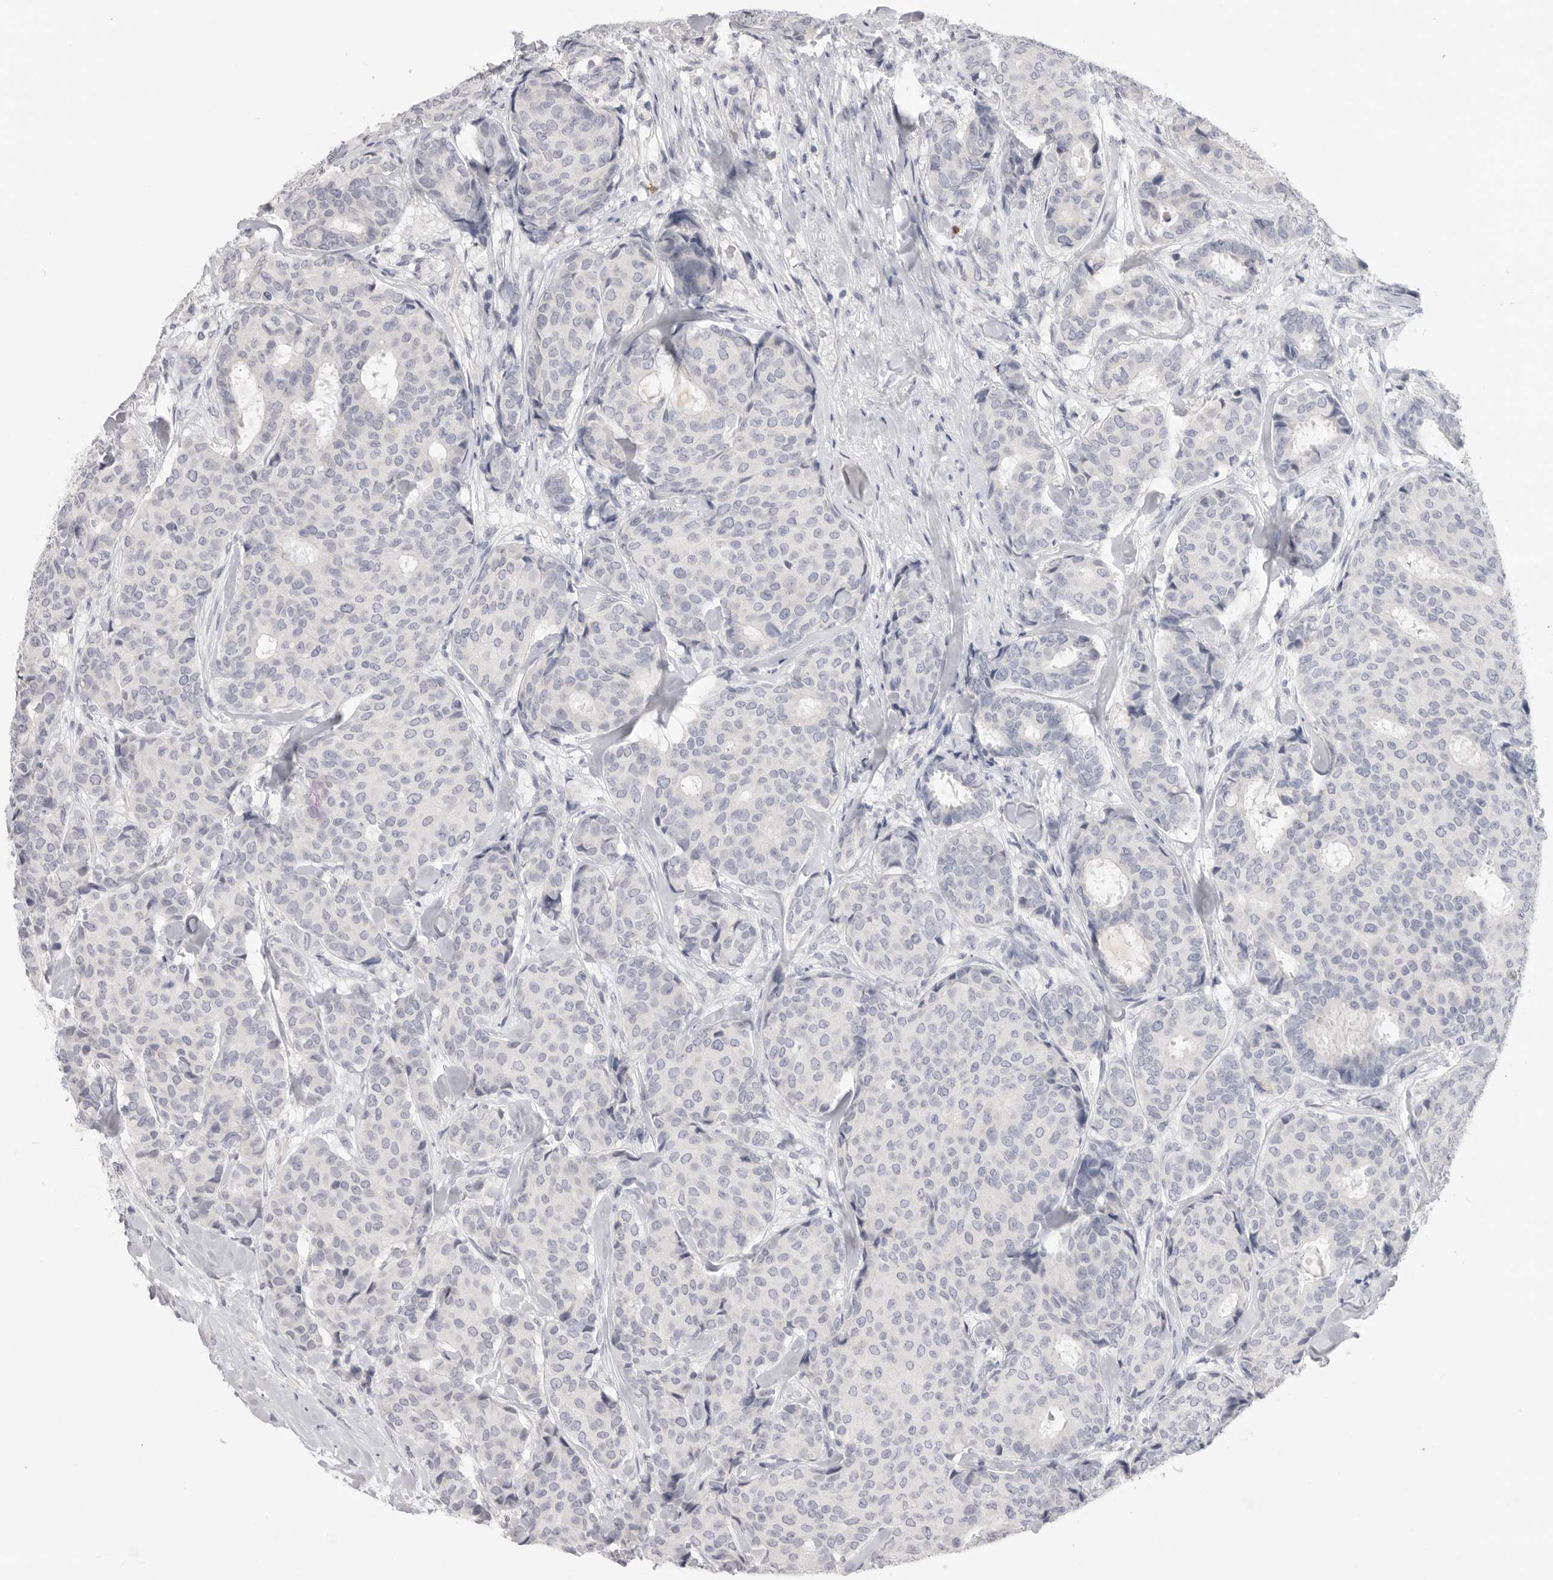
{"staining": {"intensity": "negative", "quantity": "none", "location": "none"}, "tissue": "breast cancer", "cell_type": "Tumor cells", "image_type": "cancer", "snomed": [{"axis": "morphology", "description": "Duct carcinoma"}, {"axis": "topography", "description": "Breast"}], "caption": "An image of human breast infiltrating ductal carcinoma is negative for staining in tumor cells. (Stains: DAB immunohistochemistry with hematoxylin counter stain, Microscopy: brightfield microscopy at high magnification).", "gene": "XIRP1", "patient": {"sex": "female", "age": 75}}